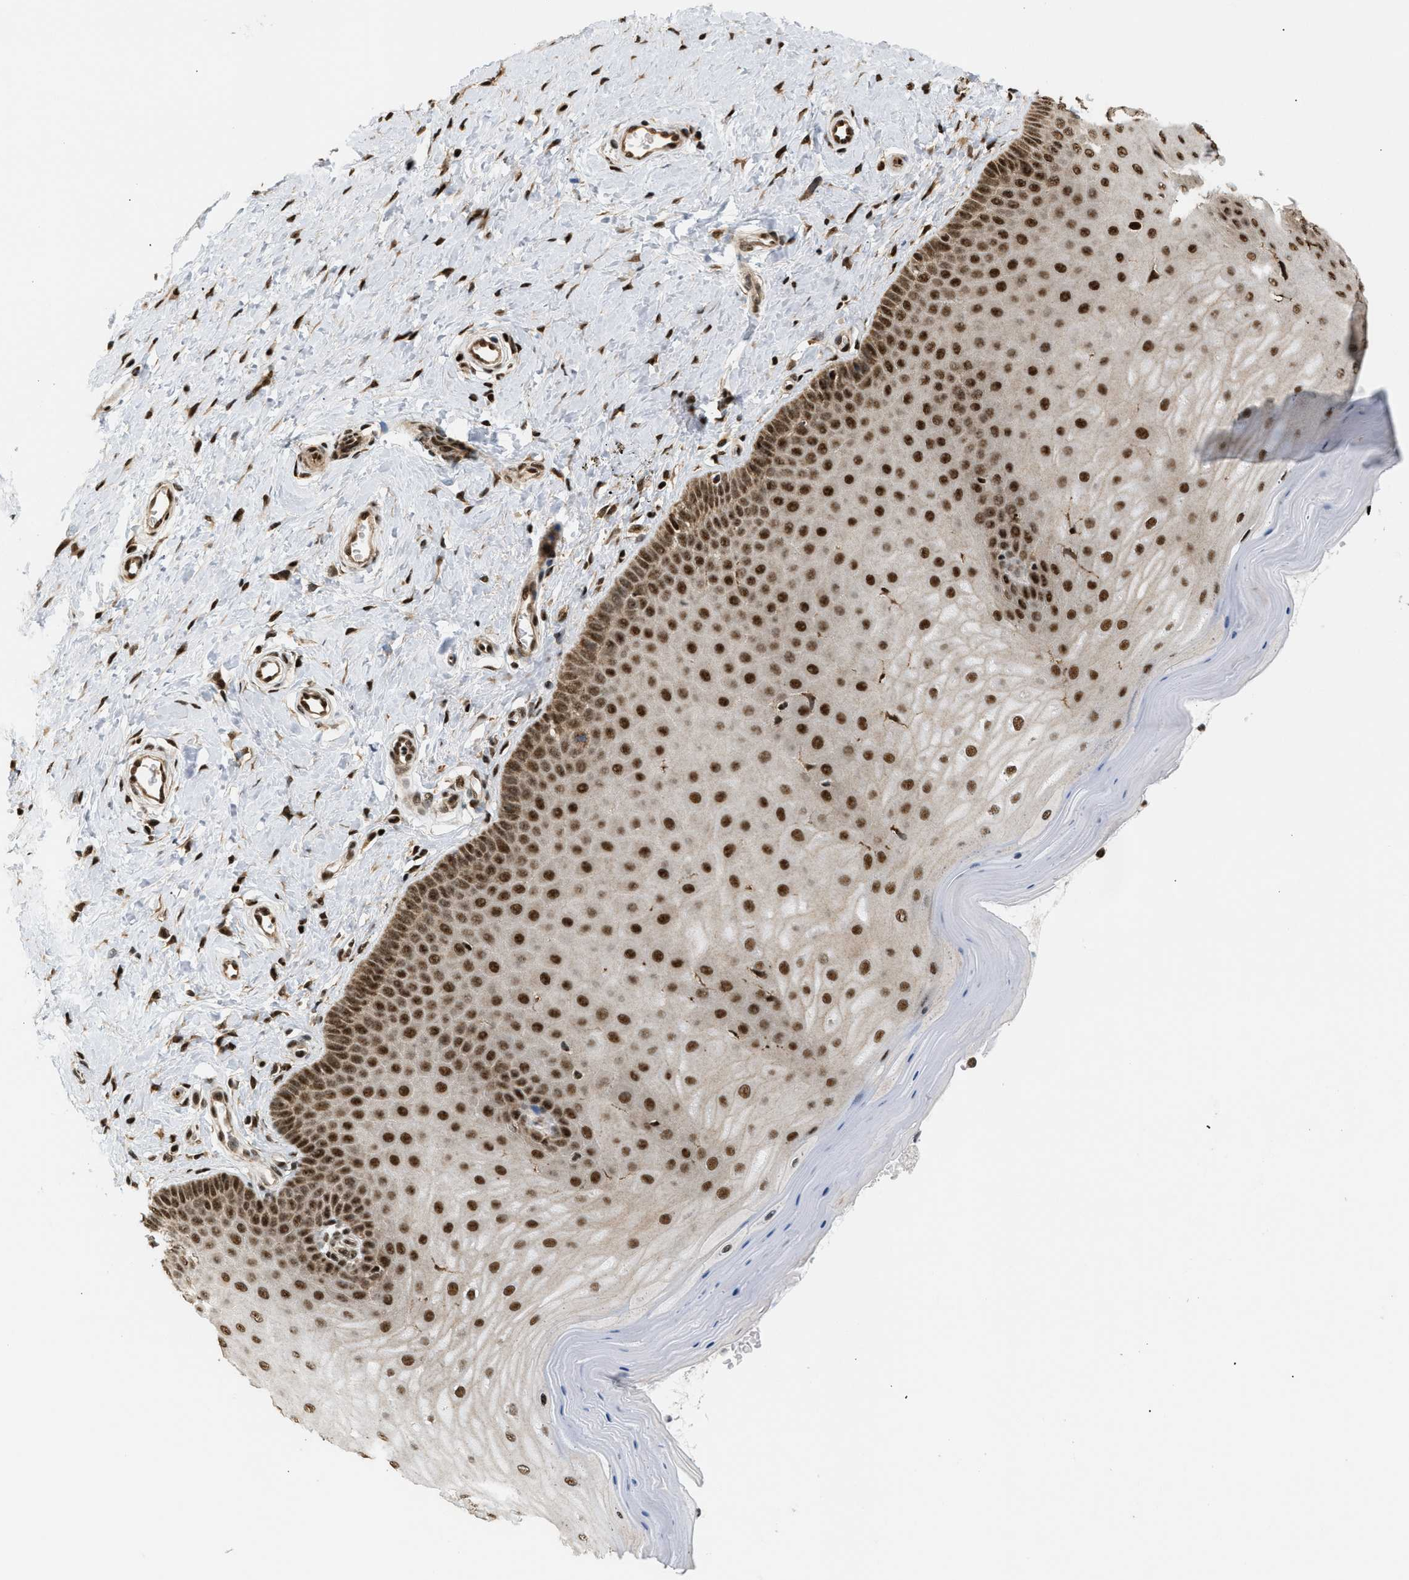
{"staining": {"intensity": "strong", "quantity": ">75%", "location": "nuclear"}, "tissue": "cervix", "cell_type": "Squamous epithelial cells", "image_type": "normal", "snomed": [{"axis": "morphology", "description": "Normal tissue, NOS"}, {"axis": "topography", "description": "Cervix"}], "caption": "Protein analysis of normal cervix reveals strong nuclear staining in approximately >75% of squamous epithelial cells.", "gene": "RBM5", "patient": {"sex": "female", "age": 55}}